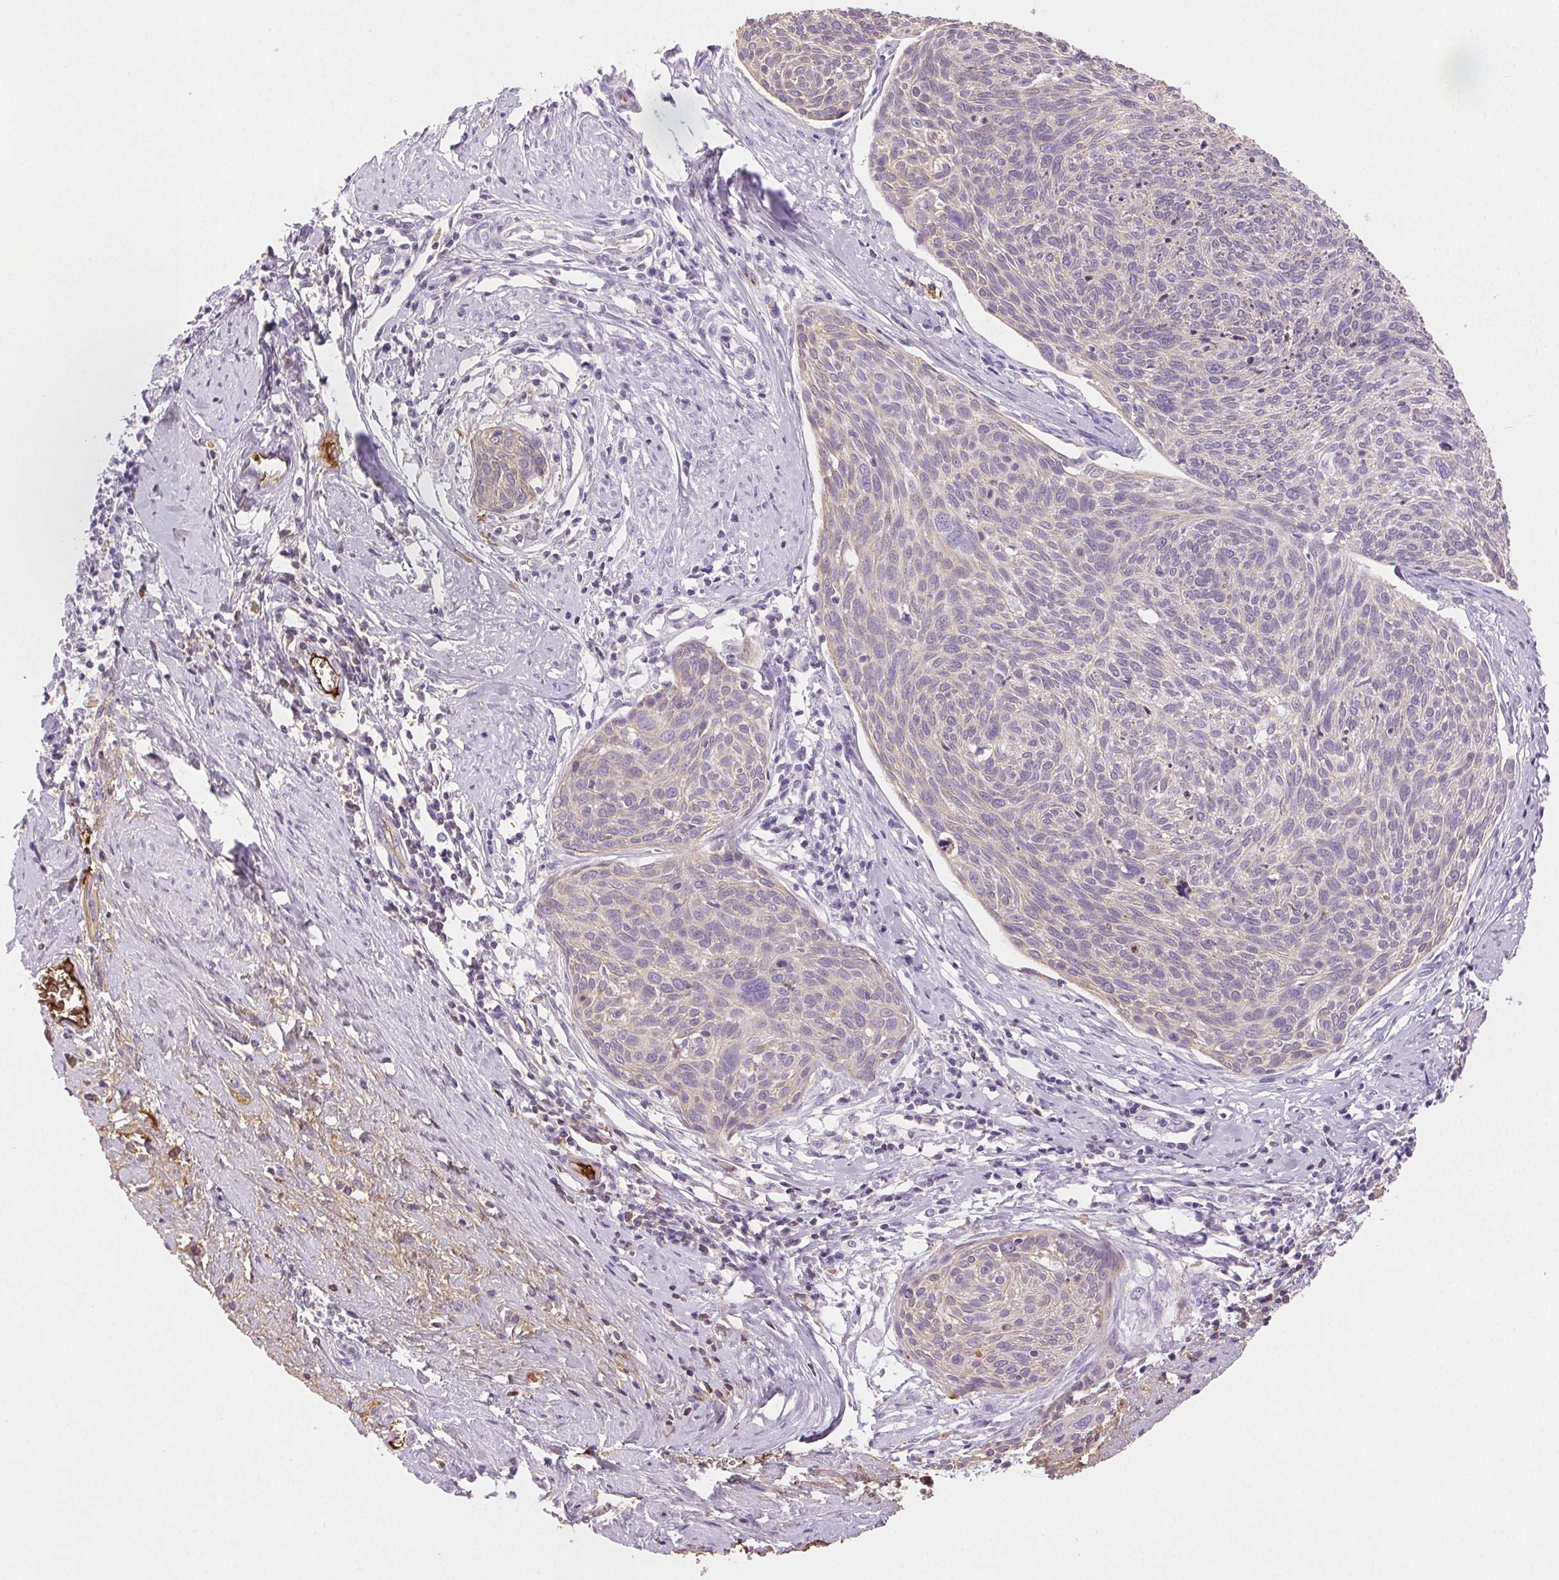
{"staining": {"intensity": "negative", "quantity": "none", "location": "none"}, "tissue": "cervical cancer", "cell_type": "Tumor cells", "image_type": "cancer", "snomed": [{"axis": "morphology", "description": "Squamous cell carcinoma, NOS"}, {"axis": "topography", "description": "Cervix"}], "caption": "DAB (3,3'-diaminobenzidine) immunohistochemical staining of cervical cancer (squamous cell carcinoma) shows no significant staining in tumor cells.", "gene": "FGA", "patient": {"sex": "female", "age": 49}}